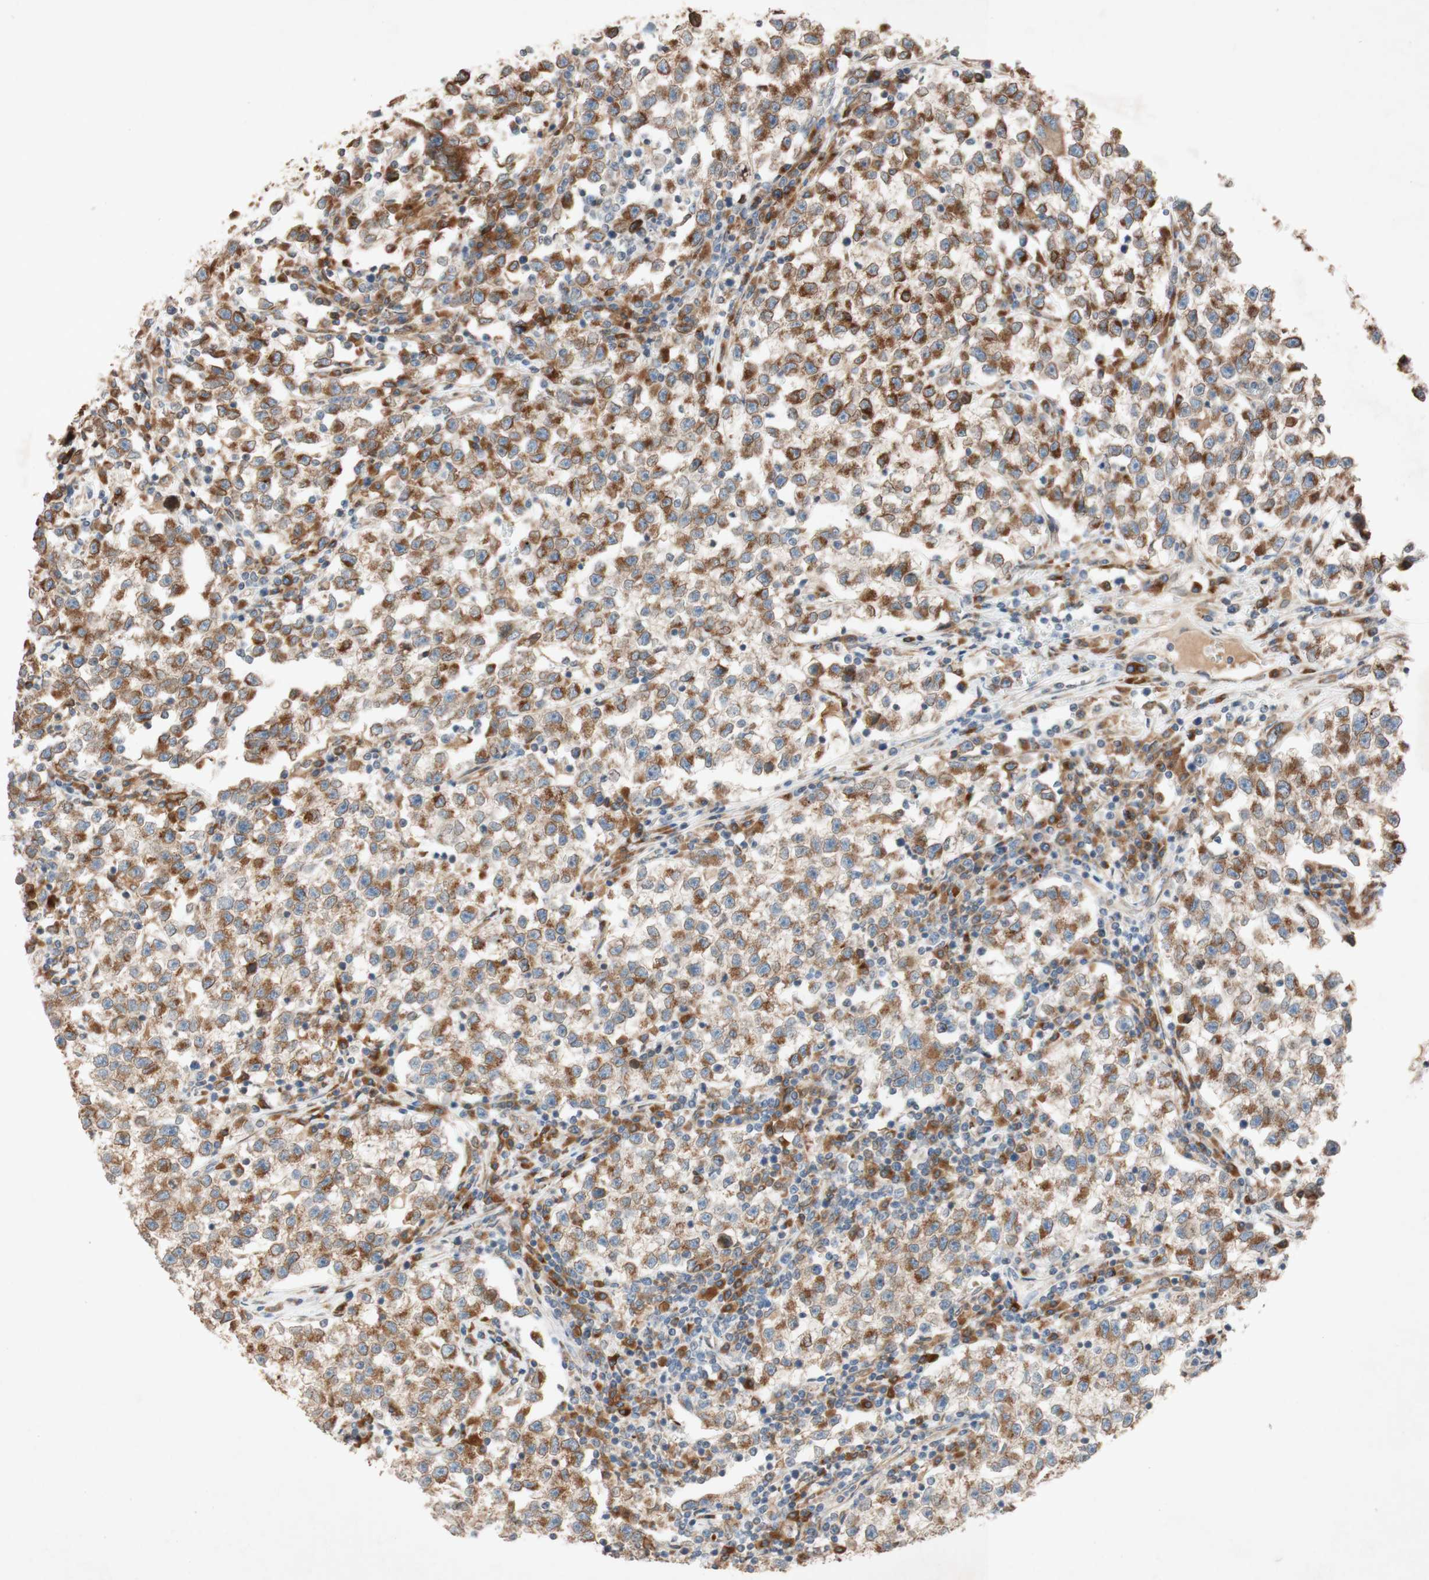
{"staining": {"intensity": "moderate", "quantity": "25%-75%", "location": "cytoplasmic/membranous,nuclear"}, "tissue": "testis cancer", "cell_type": "Tumor cells", "image_type": "cancer", "snomed": [{"axis": "morphology", "description": "Seminoma, NOS"}, {"axis": "topography", "description": "Testis"}], "caption": "Protein staining by immunohistochemistry (IHC) demonstrates moderate cytoplasmic/membranous and nuclear expression in about 25%-75% of tumor cells in testis cancer.", "gene": "PTPRU", "patient": {"sex": "male", "age": 22}}